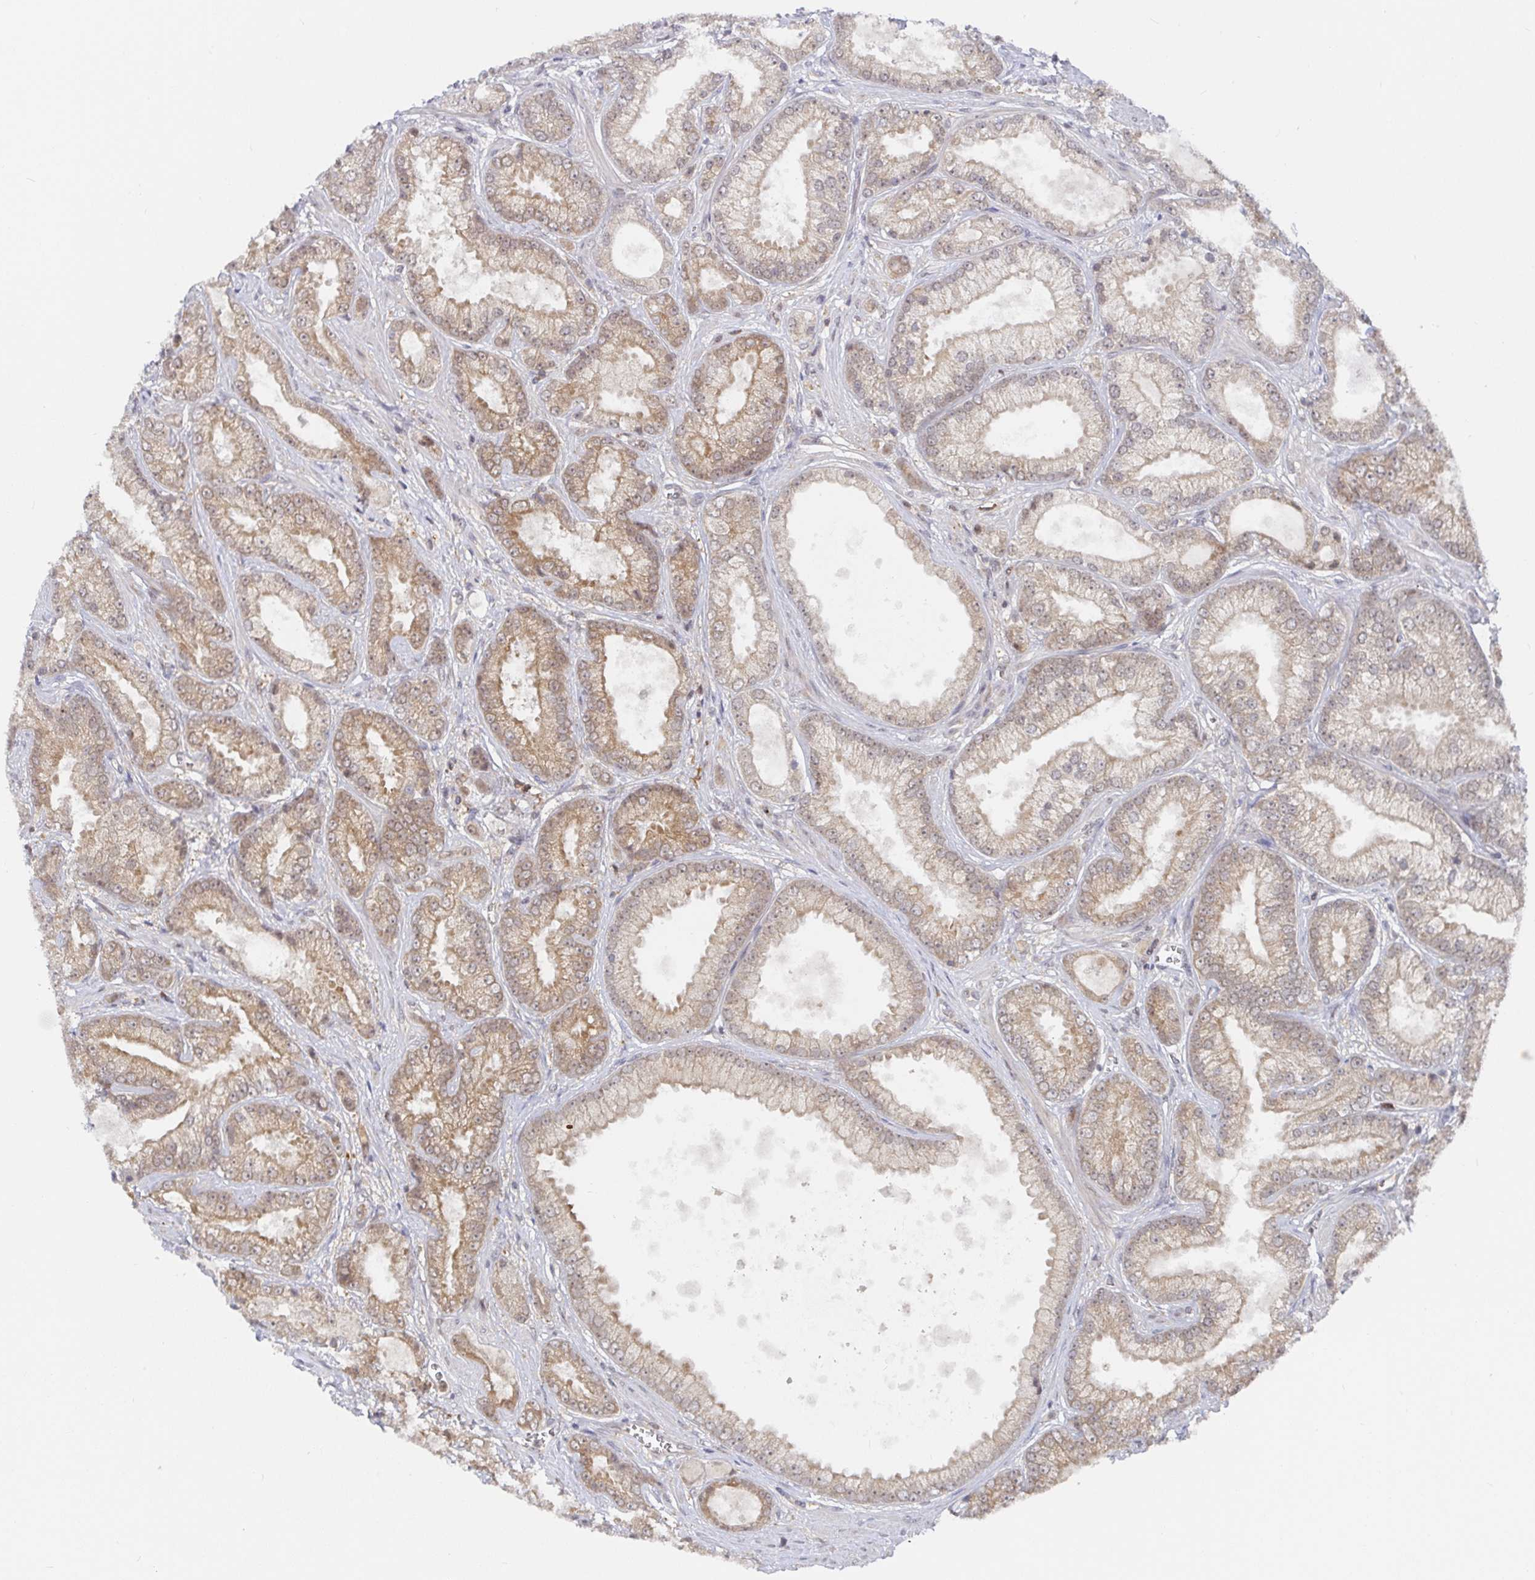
{"staining": {"intensity": "moderate", "quantity": "25%-75%", "location": "cytoplasmic/membranous"}, "tissue": "prostate cancer", "cell_type": "Tumor cells", "image_type": "cancer", "snomed": [{"axis": "morphology", "description": "Adenocarcinoma, High grade"}, {"axis": "topography", "description": "Prostate"}], "caption": "There is medium levels of moderate cytoplasmic/membranous positivity in tumor cells of prostate cancer (high-grade adenocarcinoma), as demonstrated by immunohistochemical staining (brown color).", "gene": "ALG1", "patient": {"sex": "male", "age": 67}}